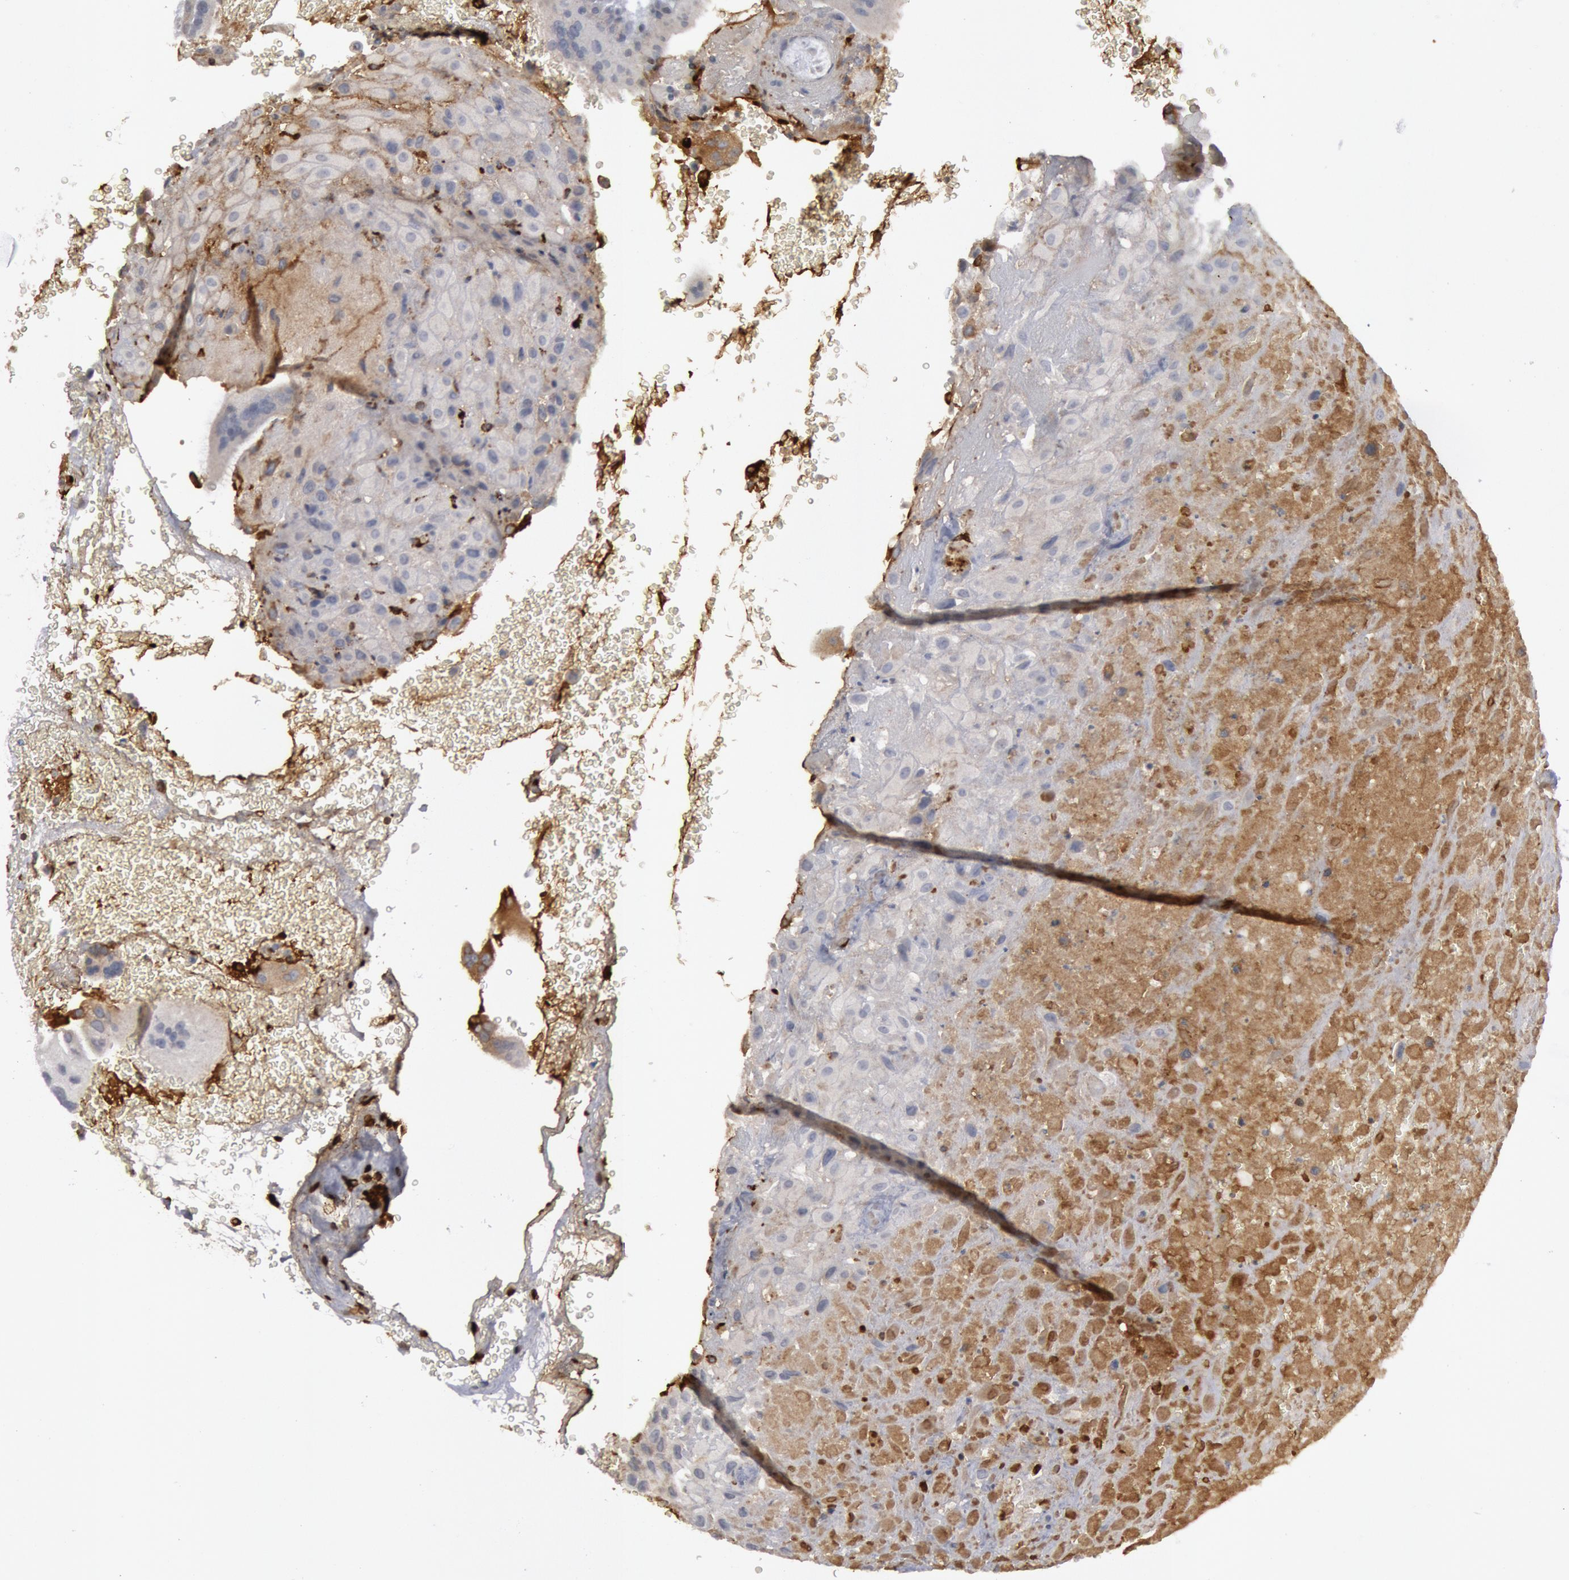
{"staining": {"intensity": "negative", "quantity": "none", "location": "none"}, "tissue": "placenta", "cell_type": "Decidual cells", "image_type": "normal", "snomed": [{"axis": "morphology", "description": "Normal tissue, NOS"}, {"axis": "topography", "description": "Placenta"}], "caption": "There is no significant staining in decidual cells of placenta. (DAB IHC visualized using brightfield microscopy, high magnification).", "gene": "C1QC", "patient": {"sex": "female", "age": 19}}